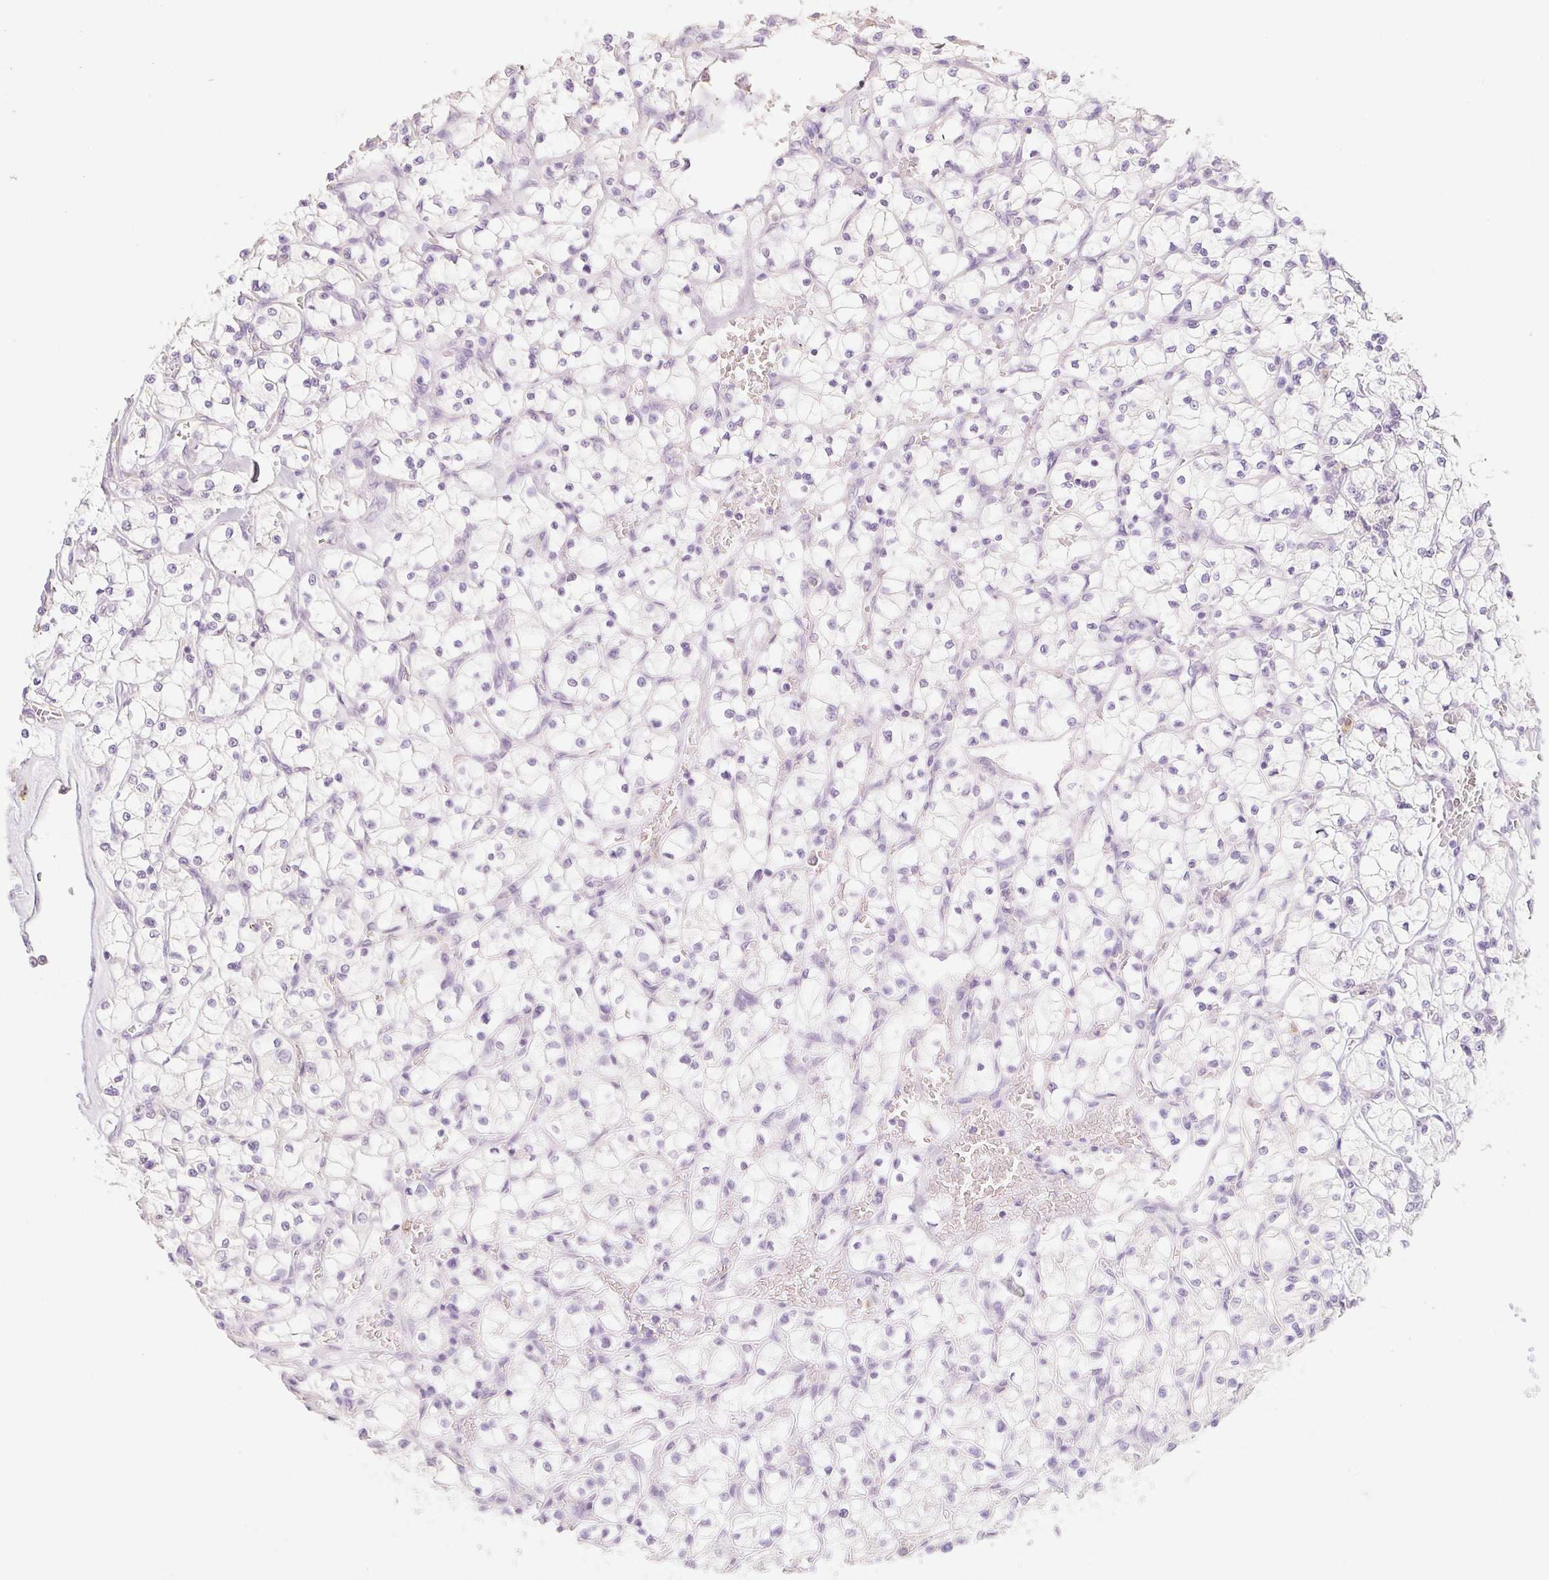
{"staining": {"intensity": "negative", "quantity": "none", "location": "none"}, "tissue": "renal cancer", "cell_type": "Tumor cells", "image_type": "cancer", "snomed": [{"axis": "morphology", "description": "Adenocarcinoma, NOS"}, {"axis": "topography", "description": "Kidney"}], "caption": "Tumor cells show no significant expression in renal cancer. (DAB (3,3'-diaminobenzidine) IHC visualized using brightfield microscopy, high magnification).", "gene": "MBOAT7", "patient": {"sex": "female", "age": 64}}